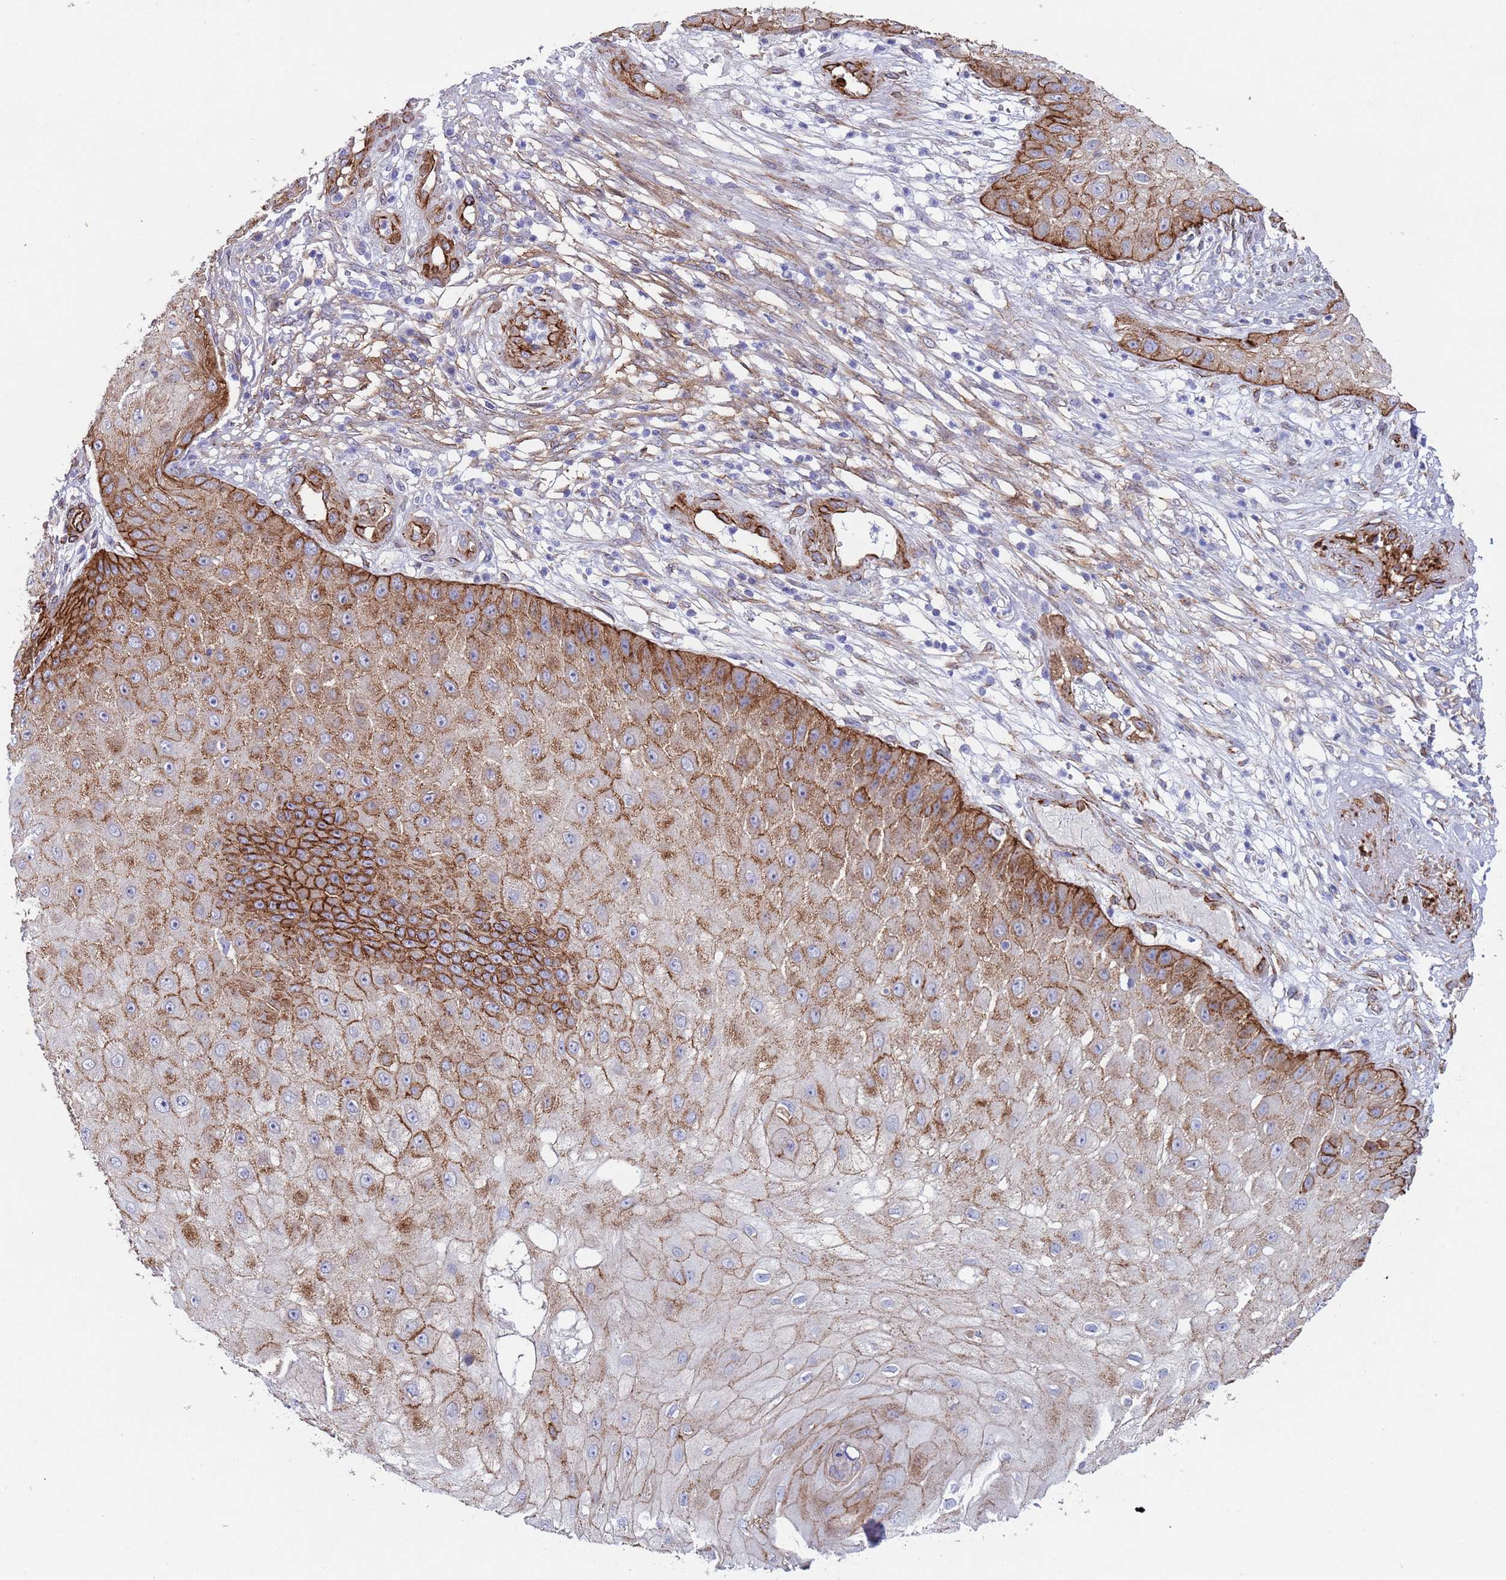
{"staining": {"intensity": "strong", "quantity": "25%-75%", "location": "cytoplasmic/membranous"}, "tissue": "skin cancer", "cell_type": "Tumor cells", "image_type": "cancer", "snomed": [{"axis": "morphology", "description": "Squamous cell carcinoma, NOS"}, {"axis": "topography", "description": "Skin"}], "caption": "A photomicrograph showing strong cytoplasmic/membranous staining in about 25%-75% of tumor cells in squamous cell carcinoma (skin), as visualized by brown immunohistochemical staining.", "gene": "CAV2", "patient": {"sex": "male", "age": 70}}